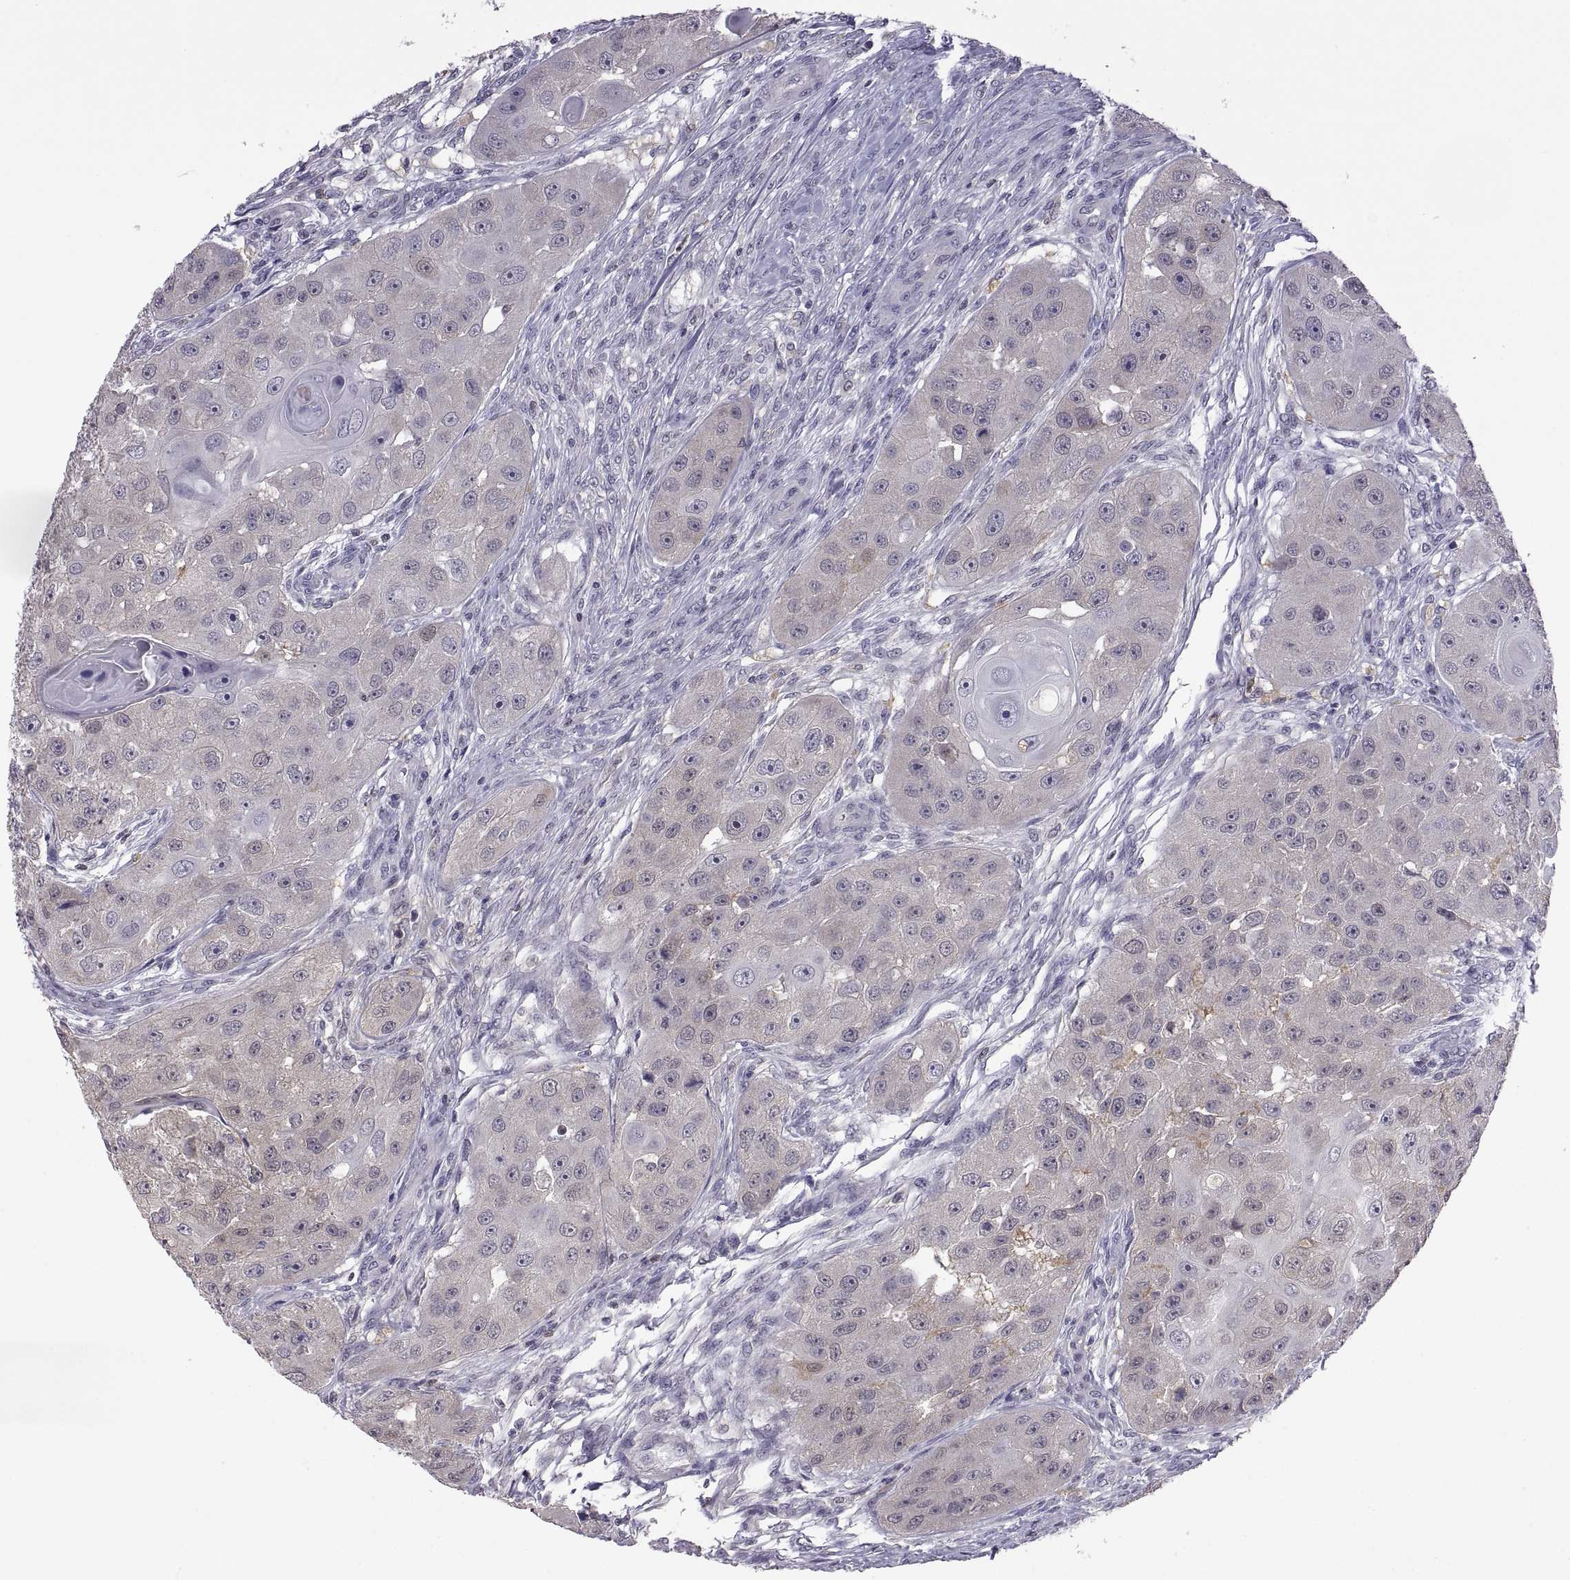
{"staining": {"intensity": "negative", "quantity": "none", "location": "none"}, "tissue": "head and neck cancer", "cell_type": "Tumor cells", "image_type": "cancer", "snomed": [{"axis": "morphology", "description": "Squamous cell carcinoma, NOS"}, {"axis": "topography", "description": "Head-Neck"}], "caption": "Histopathology image shows no protein positivity in tumor cells of head and neck cancer tissue.", "gene": "FGF9", "patient": {"sex": "male", "age": 51}}